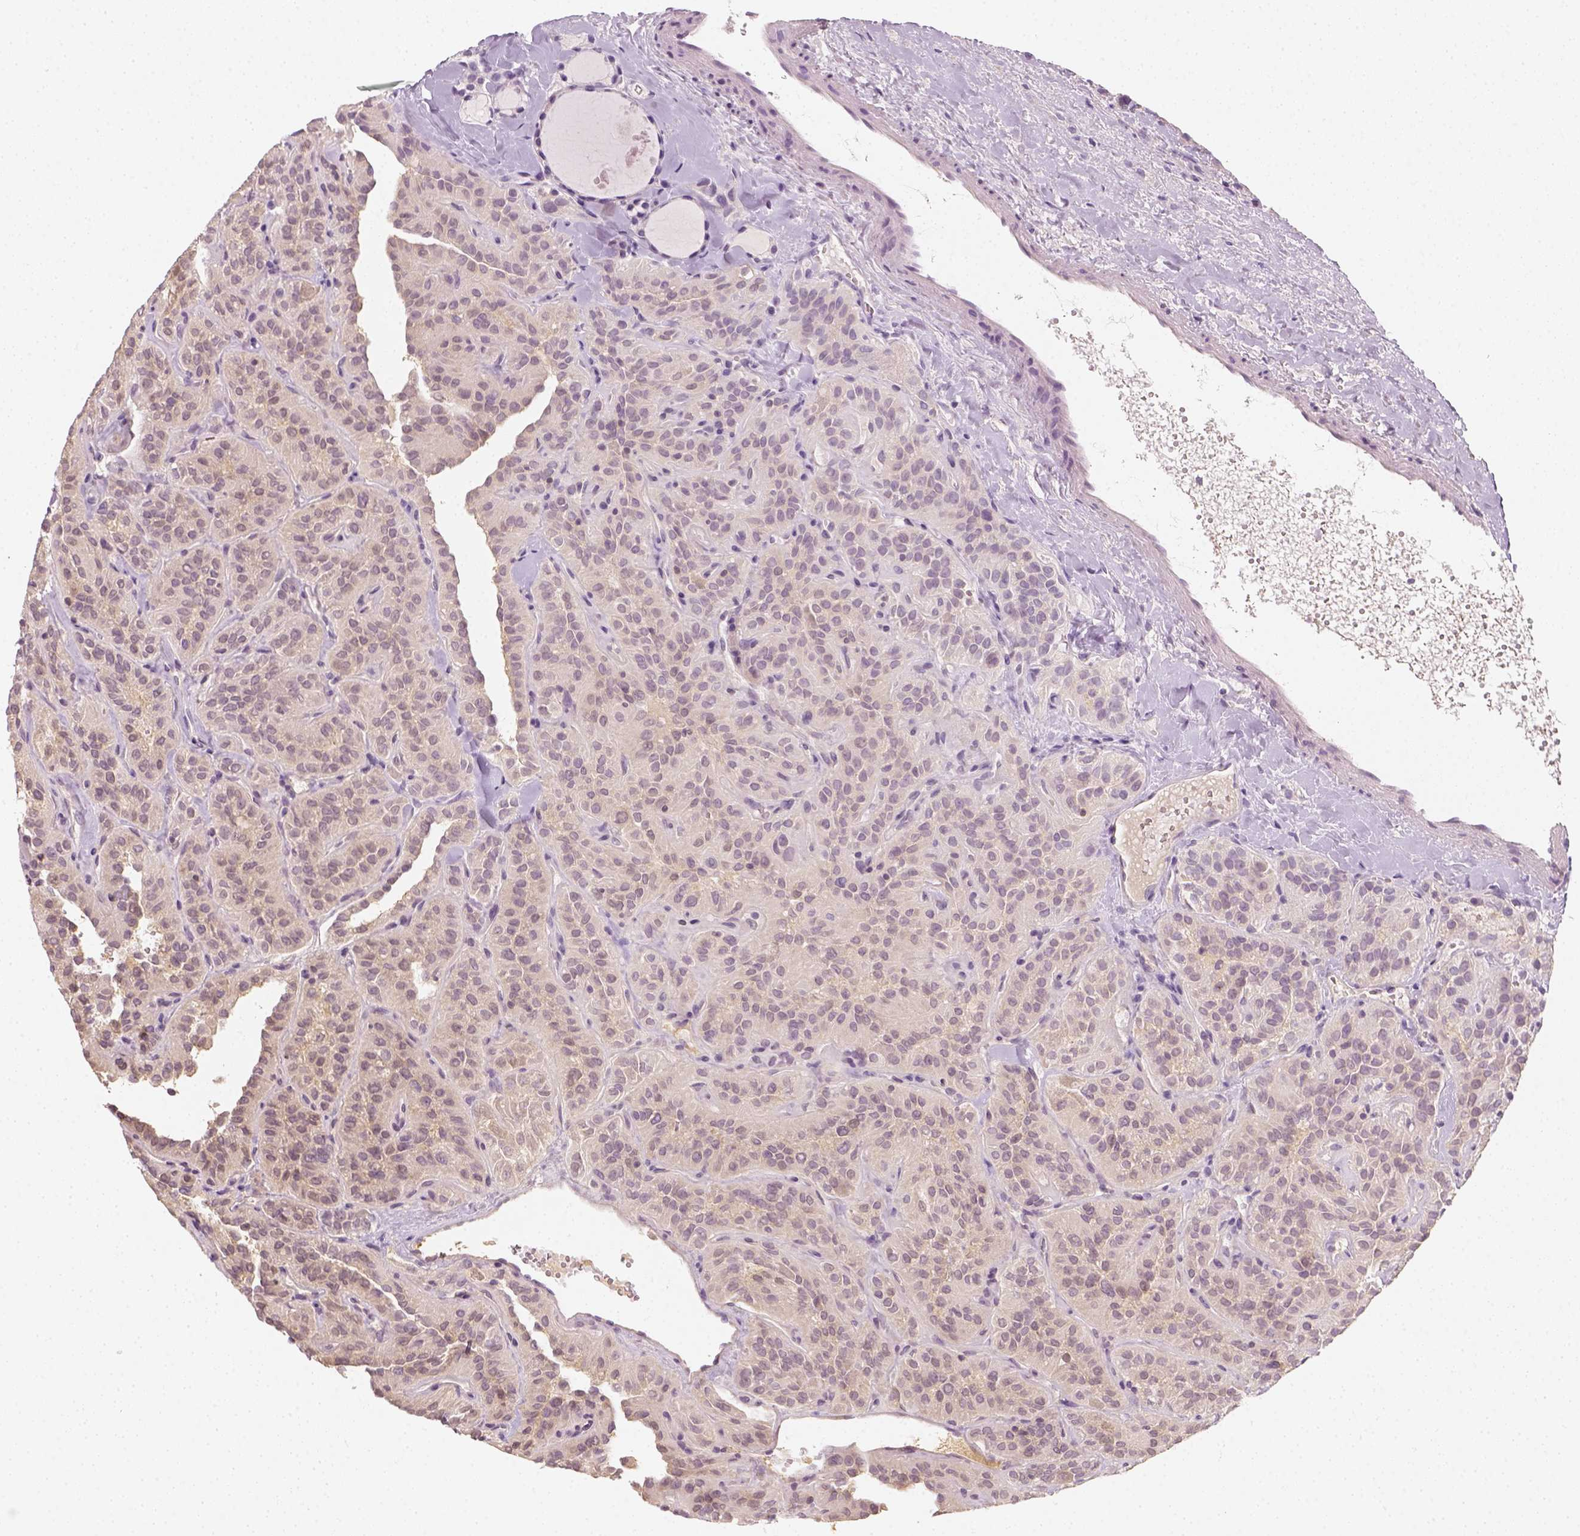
{"staining": {"intensity": "negative", "quantity": "none", "location": "none"}, "tissue": "thyroid cancer", "cell_type": "Tumor cells", "image_type": "cancer", "snomed": [{"axis": "morphology", "description": "Papillary adenocarcinoma, NOS"}, {"axis": "topography", "description": "Thyroid gland"}], "caption": "DAB (3,3'-diaminobenzidine) immunohistochemical staining of human papillary adenocarcinoma (thyroid) exhibits no significant staining in tumor cells.", "gene": "EPHB1", "patient": {"sex": "female", "age": 45}}